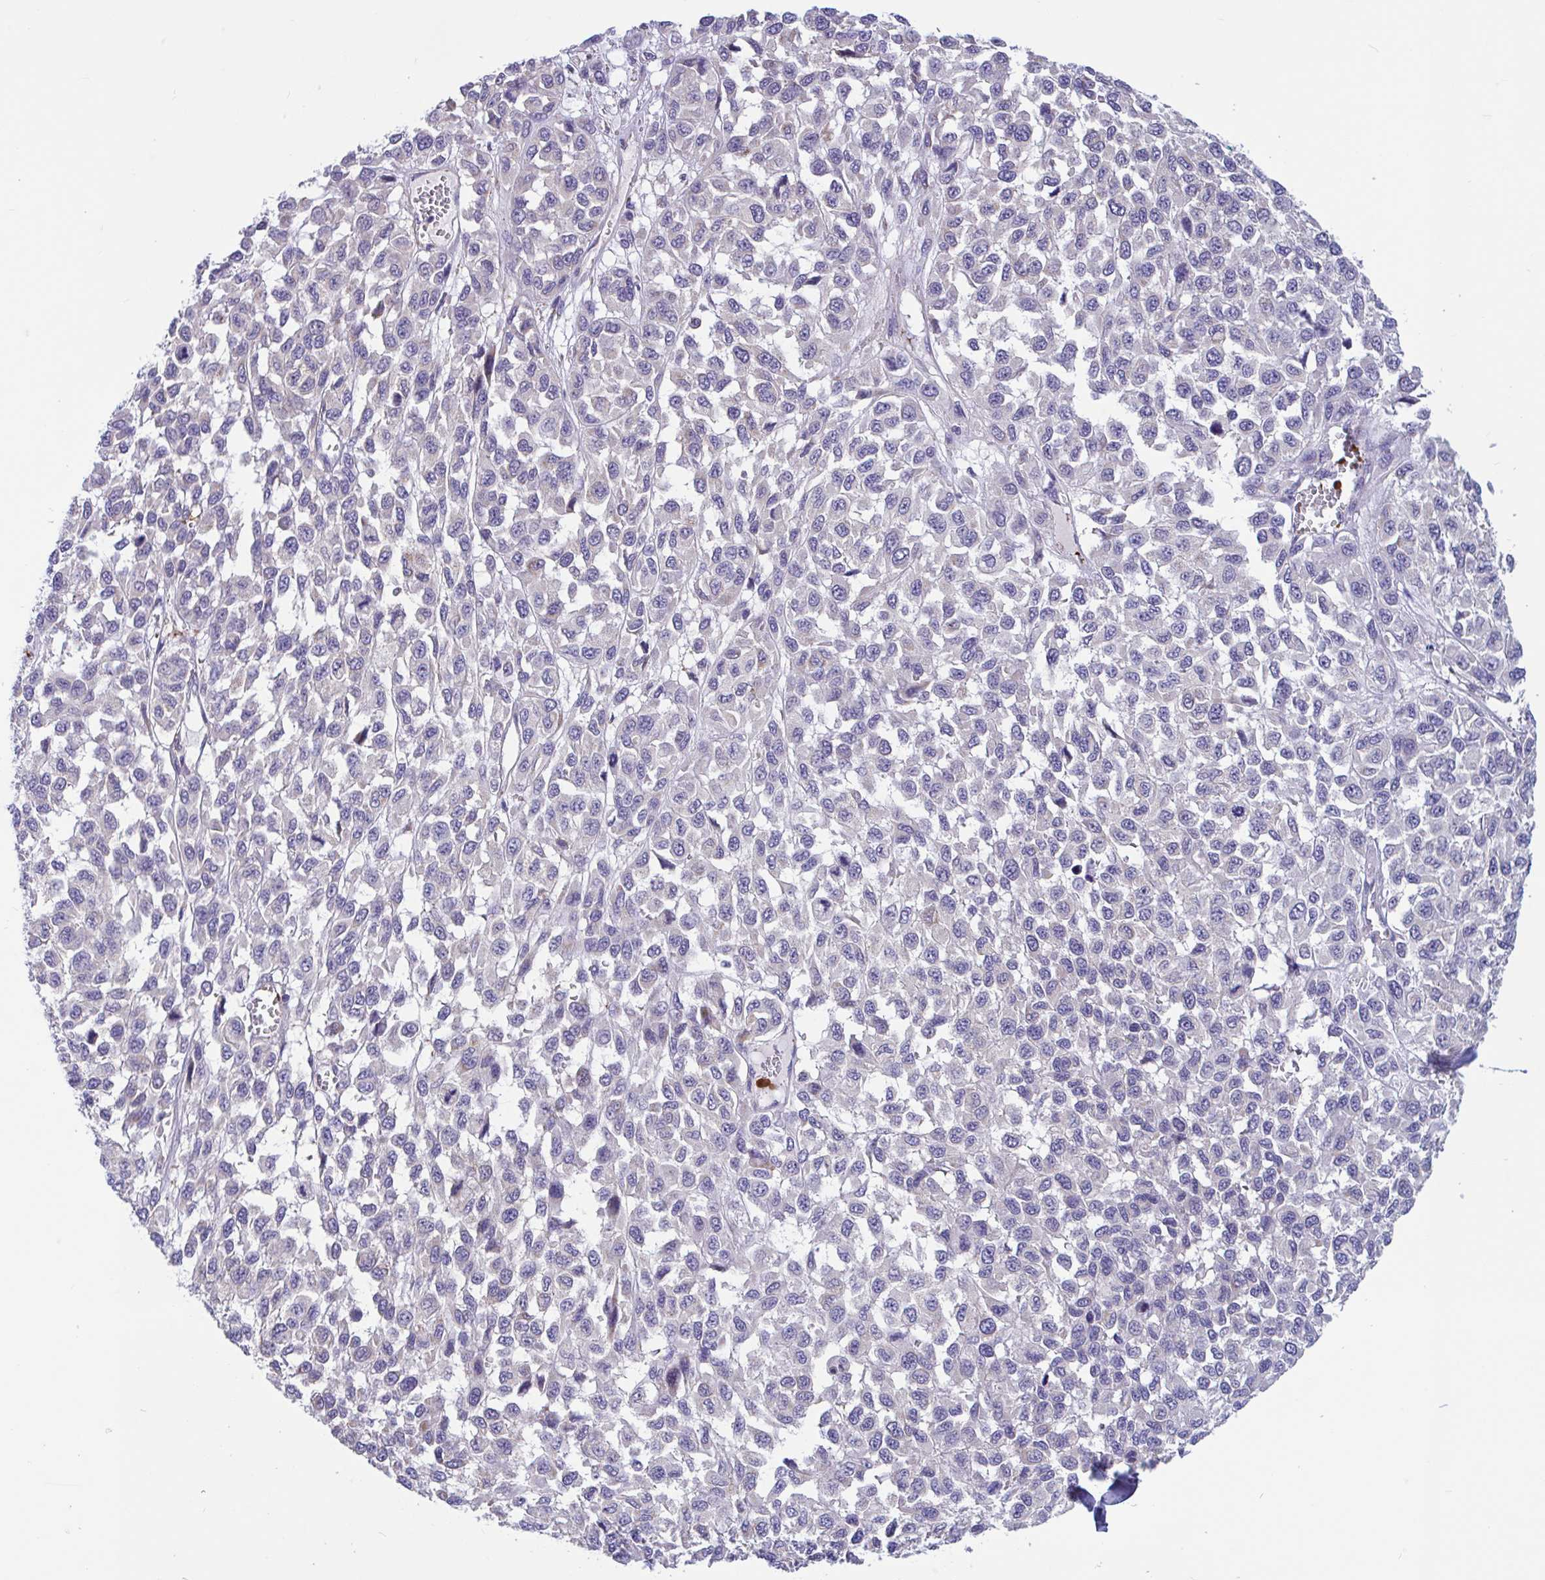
{"staining": {"intensity": "negative", "quantity": "none", "location": "none"}, "tissue": "melanoma", "cell_type": "Tumor cells", "image_type": "cancer", "snomed": [{"axis": "morphology", "description": "Malignant melanoma, NOS"}, {"axis": "topography", "description": "Skin"}], "caption": "A micrograph of human melanoma is negative for staining in tumor cells.", "gene": "OR13A1", "patient": {"sex": "male", "age": 62}}